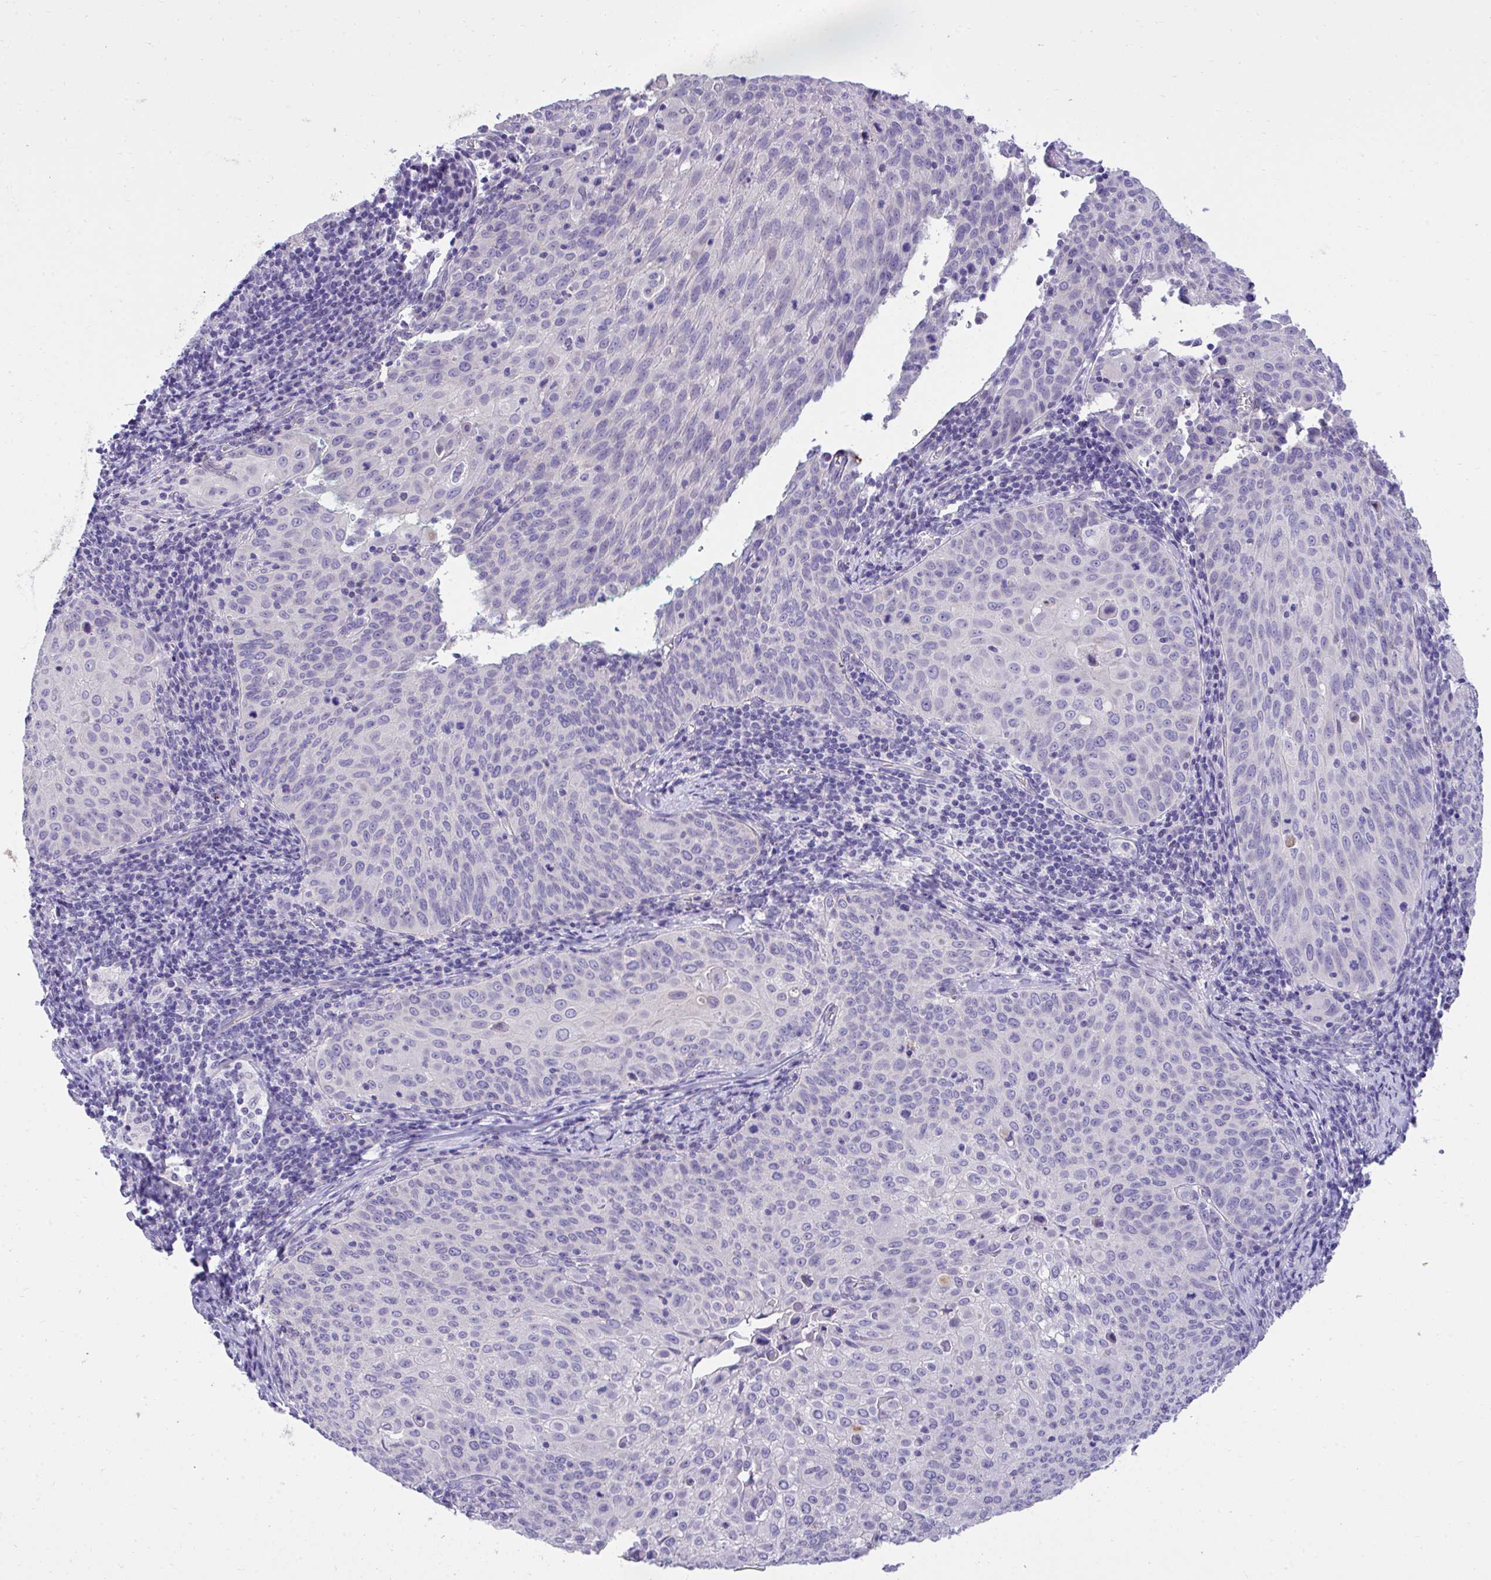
{"staining": {"intensity": "negative", "quantity": "none", "location": "none"}, "tissue": "cervical cancer", "cell_type": "Tumor cells", "image_type": "cancer", "snomed": [{"axis": "morphology", "description": "Squamous cell carcinoma, NOS"}, {"axis": "topography", "description": "Cervix"}], "caption": "Immunohistochemistry (IHC) of cervical cancer (squamous cell carcinoma) exhibits no expression in tumor cells. Brightfield microscopy of immunohistochemistry (IHC) stained with DAB (brown) and hematoxylin (blue), captured at high magnification.", "gene": "TMCO5A", "patient": {"sex": "female", "age": 65}}